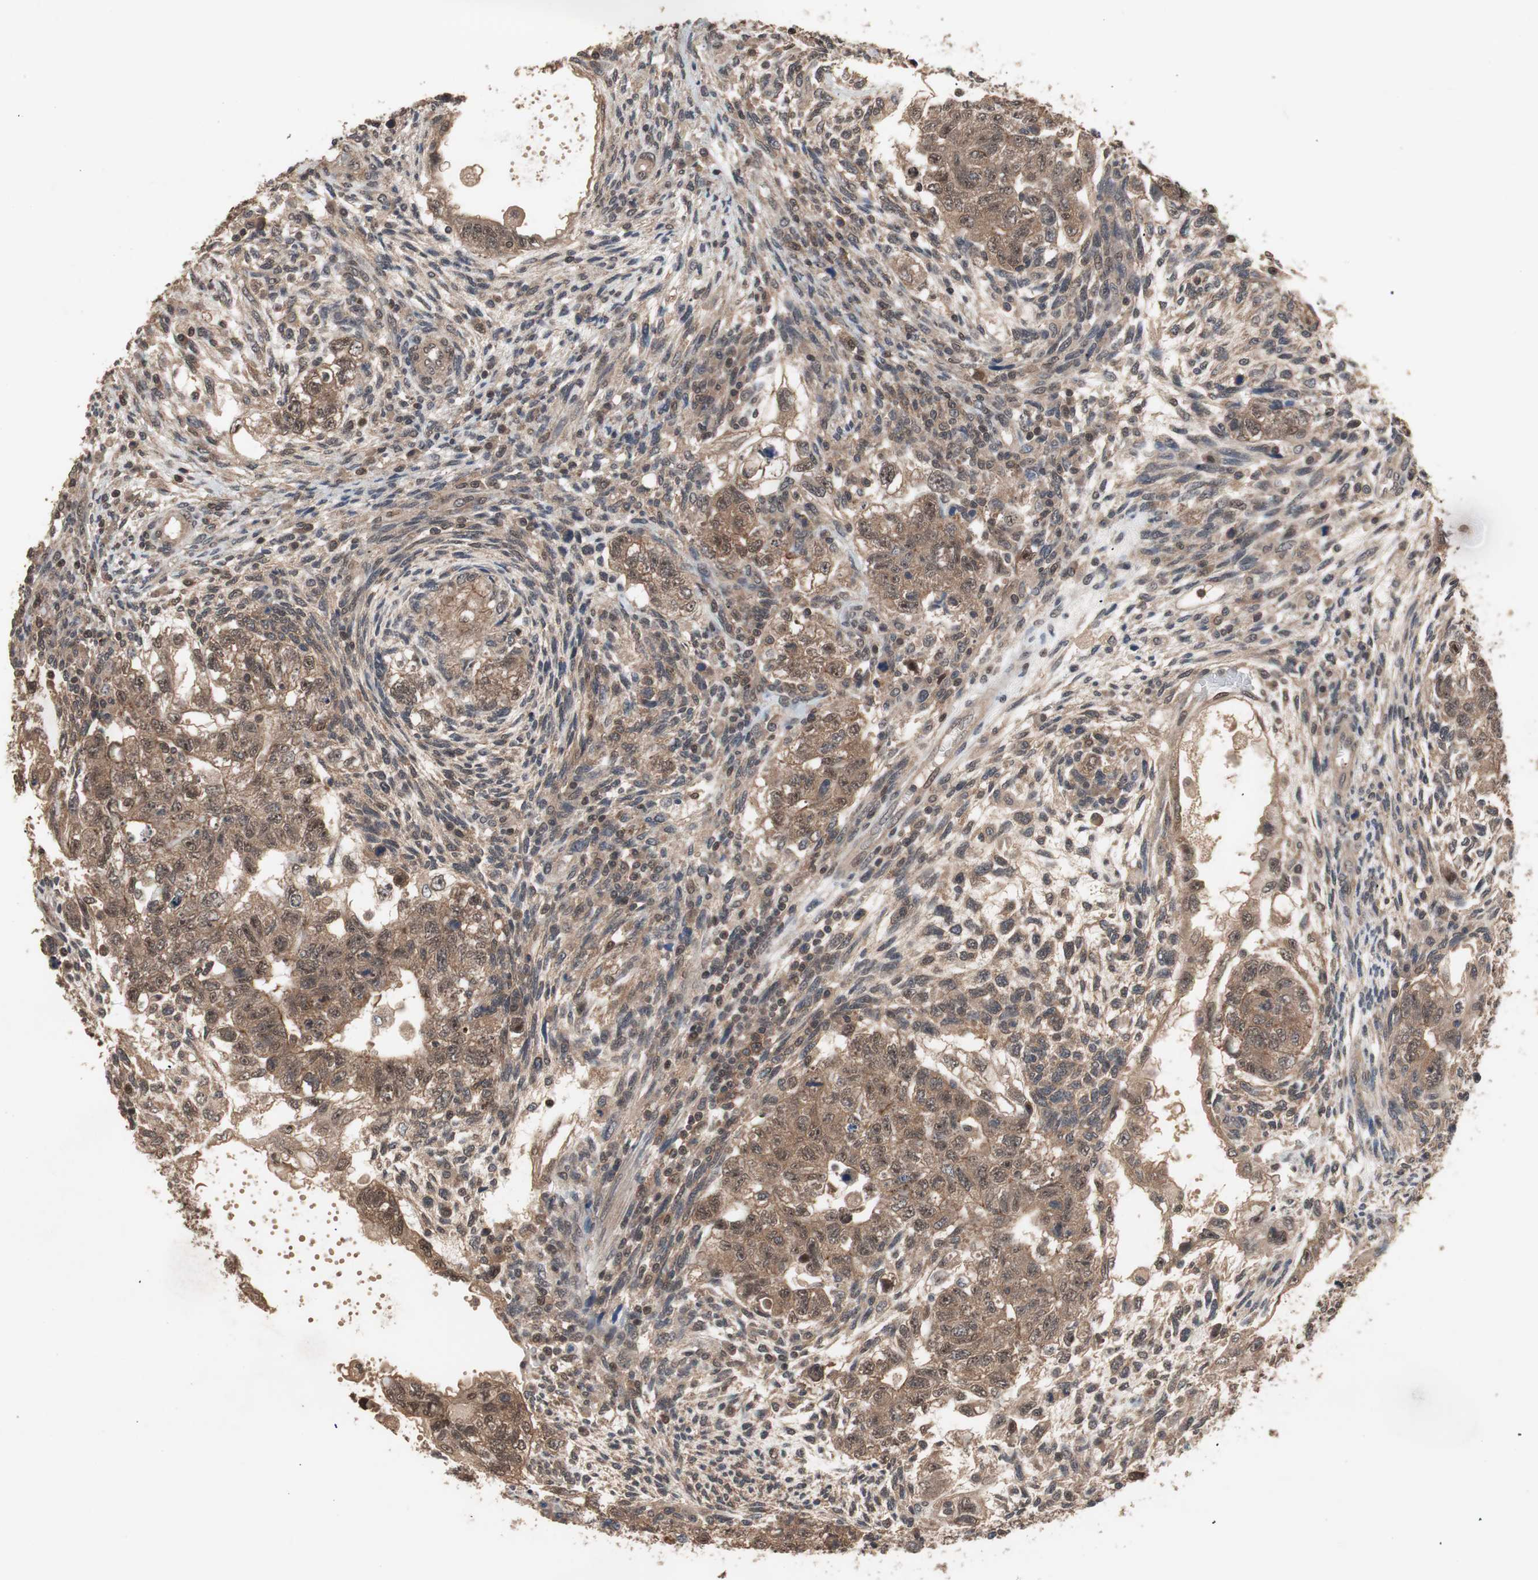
{"staining": {"intensity": "moderate", "quantity": ">75%", "location": "cytoplasmic/membranous,nuclear"}, "tissue": "testis cancer", "cell_type": "Tumor cells", "image_type": "cancer", "snomed": [{"axis": "morphology", "description": "Normal tissue, NOS"}, {"axis": "morphology", "description": "Carcinoma, Embryonal, NOS"}, {"axis": "topography", "description": "Testis"}], "caption": "Tumor cells reveal medium levels of moderate cytoplasmic/membranous and nuclear positivity in approximately >75% of cells in human testis embryonal carcinoma.", "gene": "GART", "patient": {"sex": "male", "age": 36}}